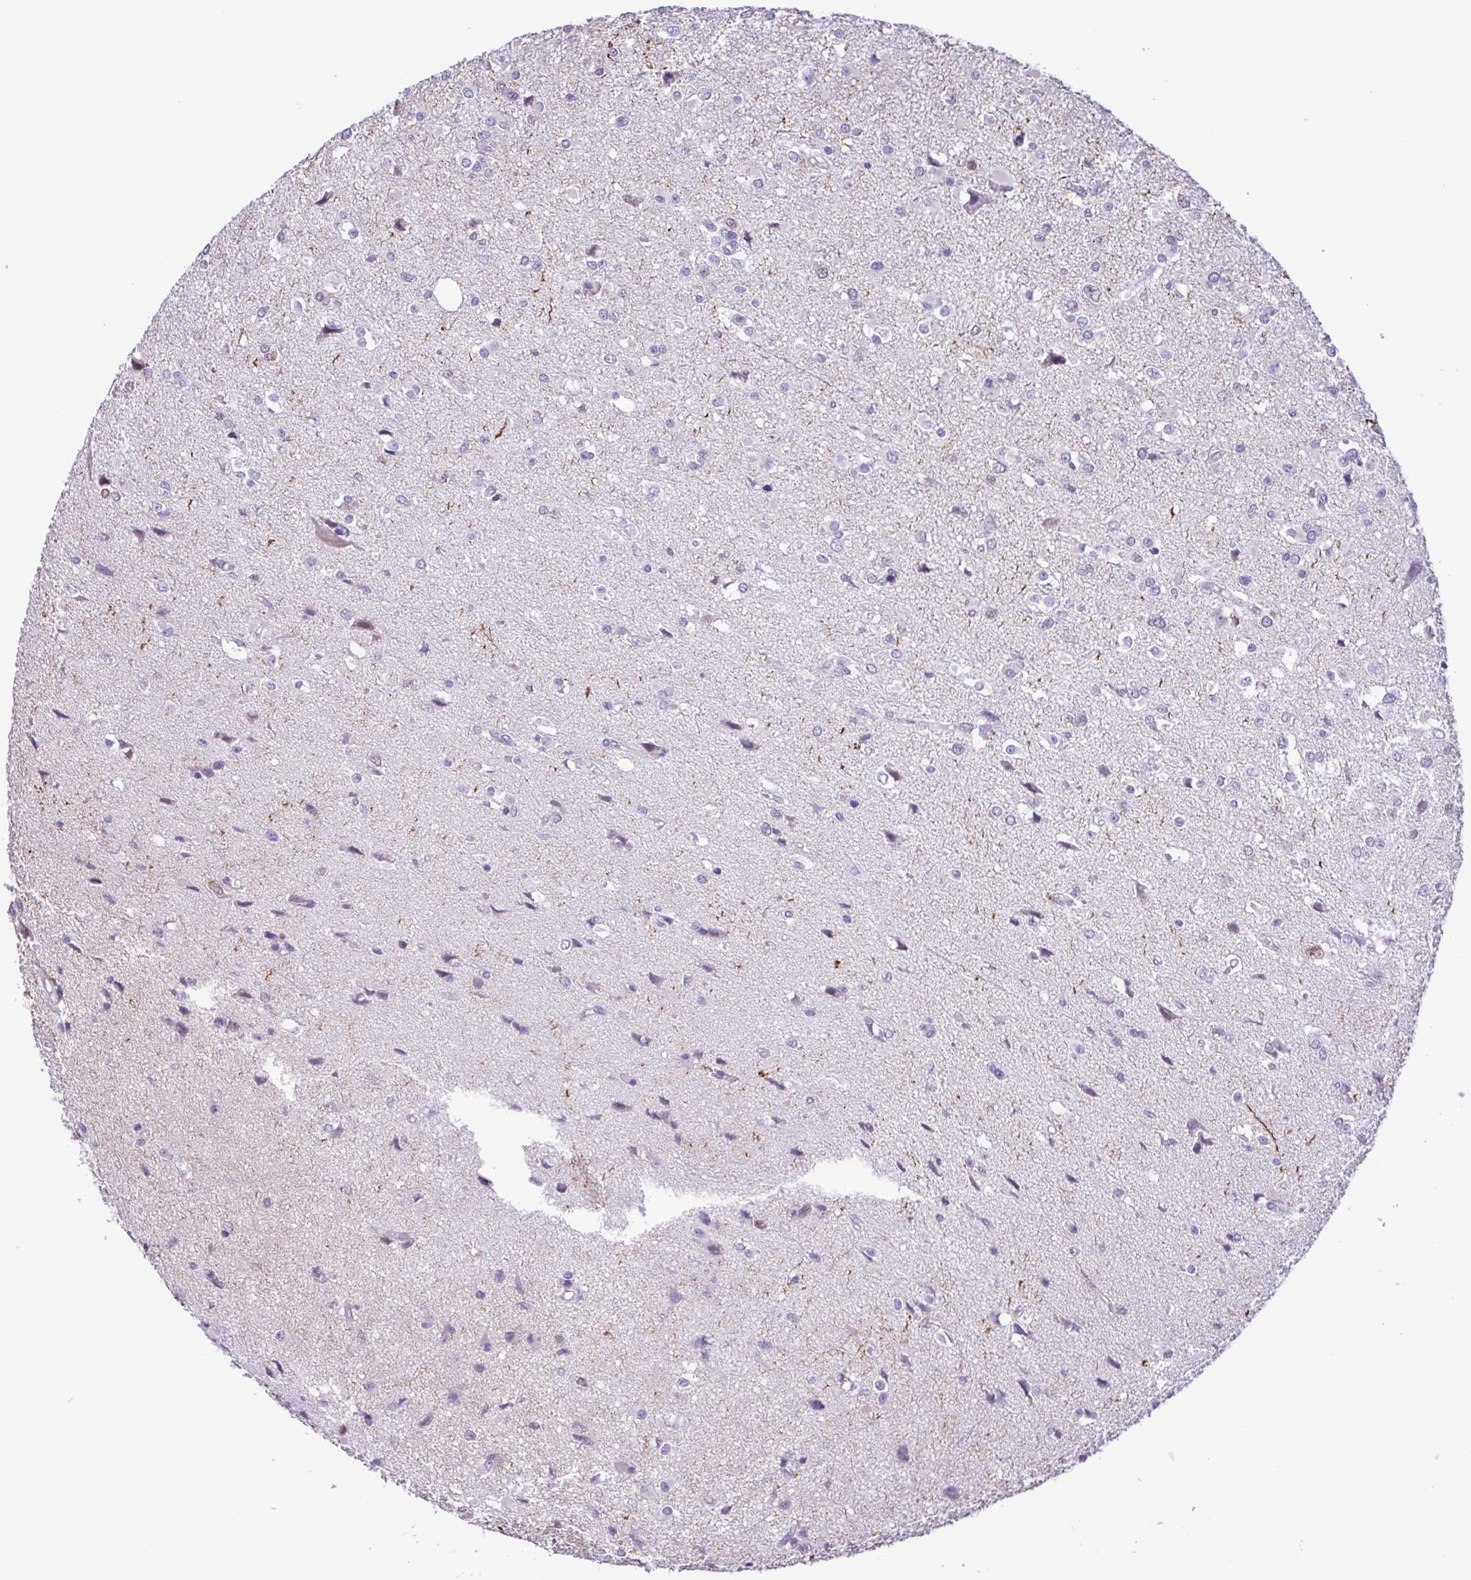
{"staining": {"intensity": "negative", "quantity": "none", "location": "none"}, "tissue": "glioma", "cell_type": "Tumor cells", "image_type": "cancer", "snomed": [{"axis": "morphology", "description": "Glioma, malignant, High grade"}, {"axis": "topography", "description": "Brain"}], "caption": "A photomicrograph of high-grade glioma (malignant) stained for a protein exhibits no brown staining in tumor cells.", "gene": "CYP17A1", "patient": {"sex": "male", "age": 54}}